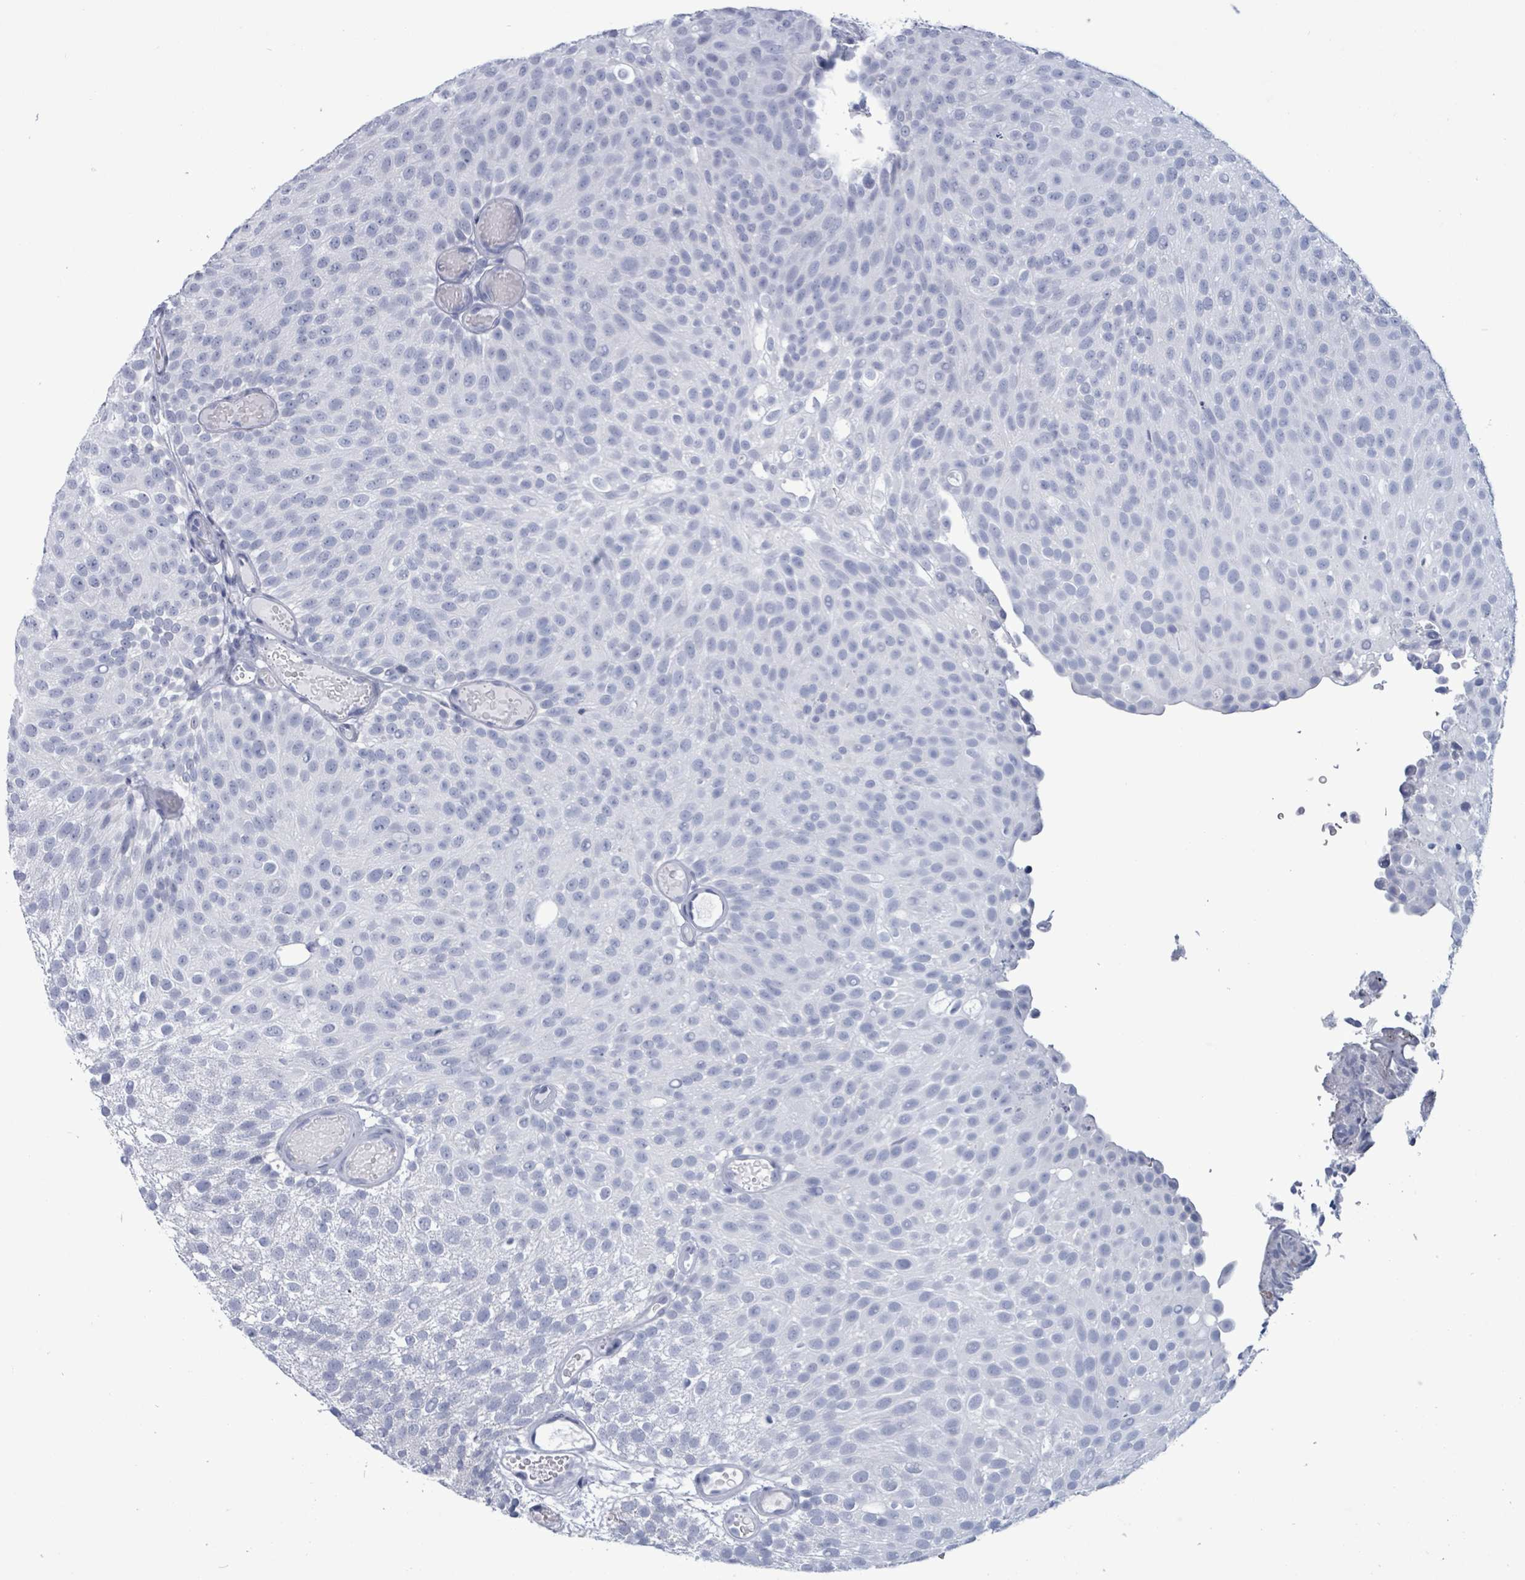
{"staining": {"intensity": "negative", "quantity": "none", "location": "none"}, "tissue": "urothelial cancer", "cell_type": "Tumor cells", "image_type": "cancer", "snomed": [{"axis": "morphology", "description": "Urothelial carcinoma, Low grade"}, {"axis": "topography", "description": "Urinary bladder"}], "caption": "Immunohistochemistry photomicrograph of urothelial carcinoma (low-grade) stained for a protein (brown), which exhibits no expression in tumor cells. The staining is performed using DAB brown chromogen with nuclei counter-stained in using hematoxylin.", "gene": "NKX2-1", "patient": {"sex": "male", "age": 78}}